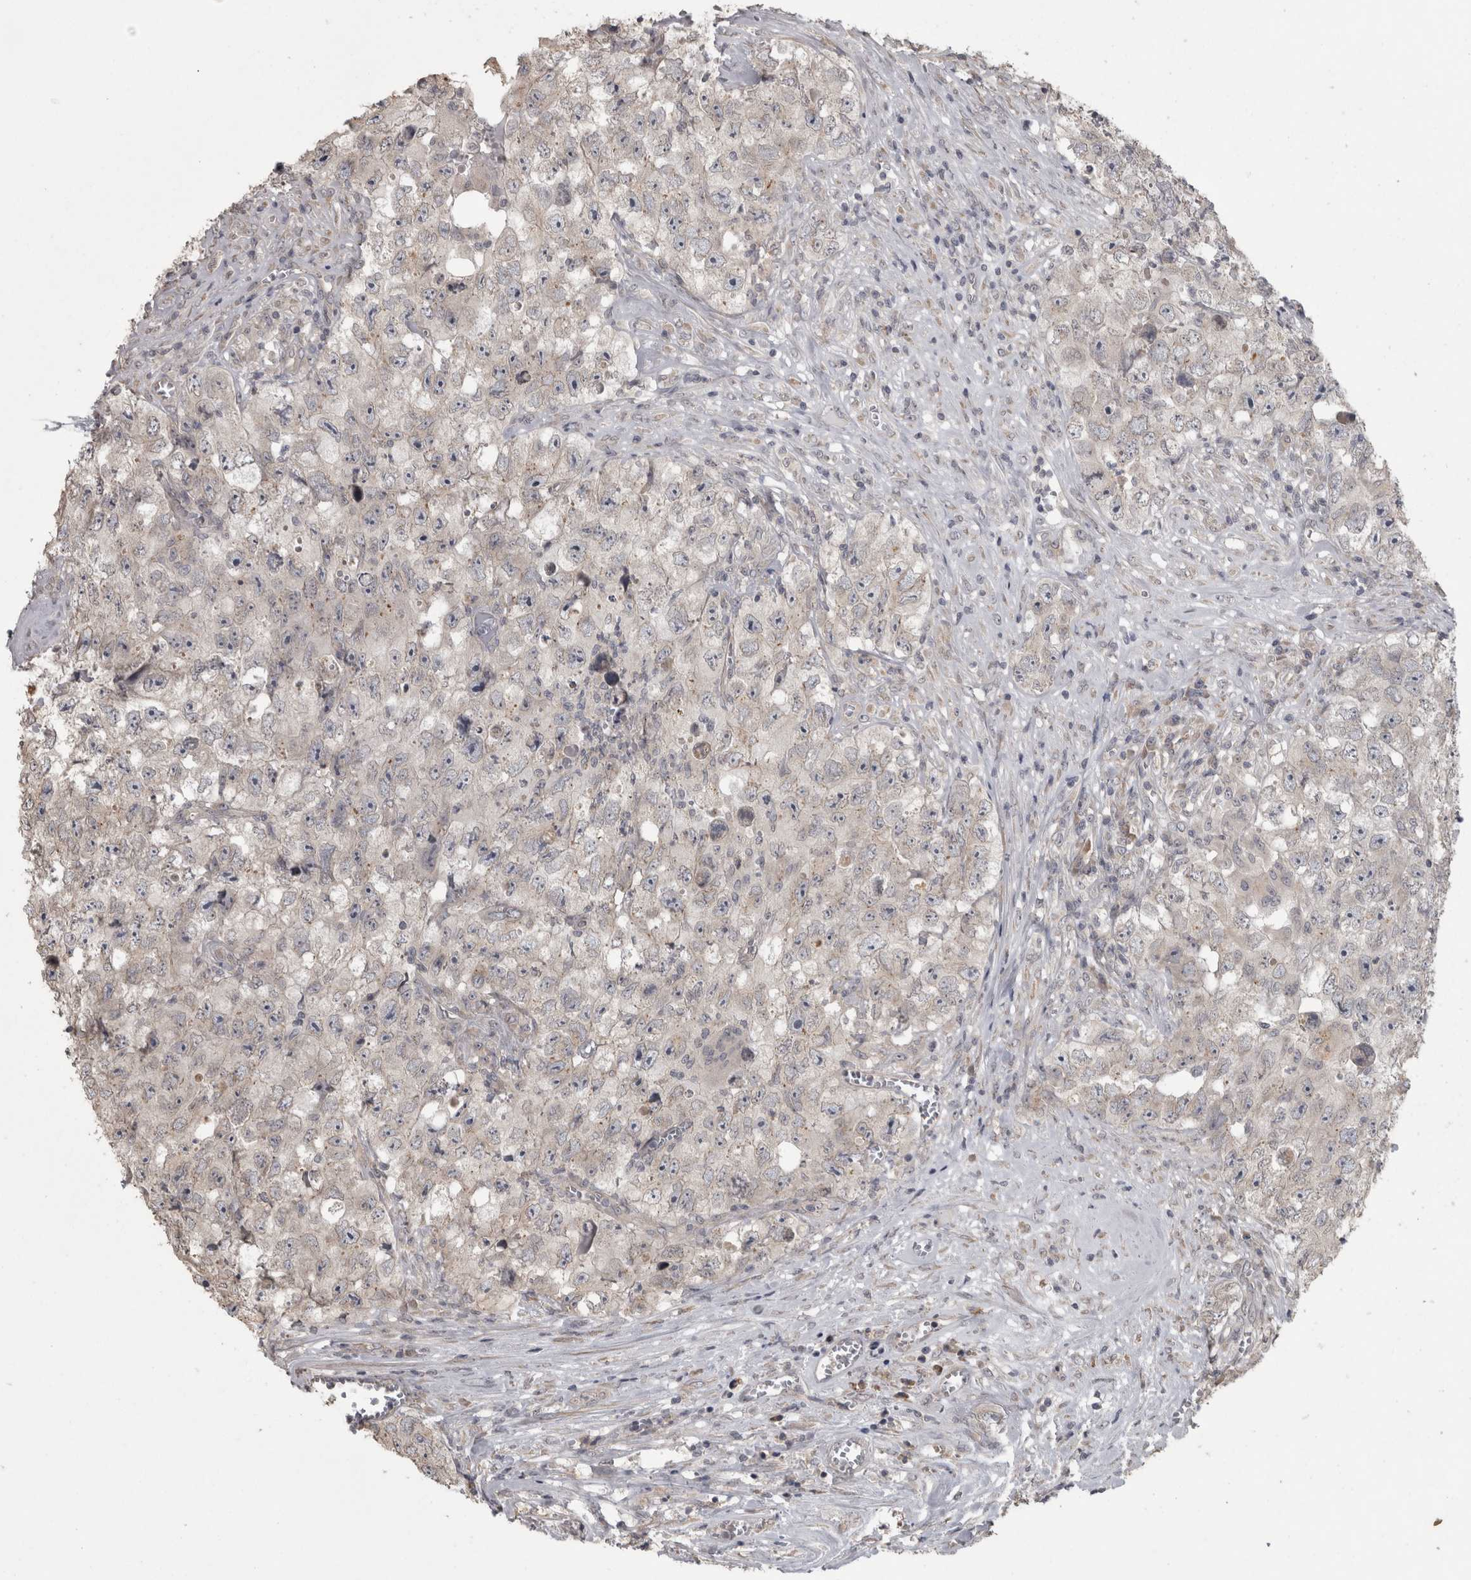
{"staining": {"intensity": "negative", "quantity": "none", "location": "none"}, "tissue": "testis cancer", "cell_type": "Tumor cells", "image_type": "cancer", "snomed": [{"axis": "morphology", "description": "Seminoma, NOS"}, {"axis": "morphology", "description": "Carcinoma, Embryonal, NOS"}, {"axis": "topography", "description": "Testis"}], "caption": "A histopathology image of human testis cancer (embryonal carcinoma) is negative for staining in tumor cells.", "gene": "RAB29", "patient": {"sex": "male", "age": 43}}